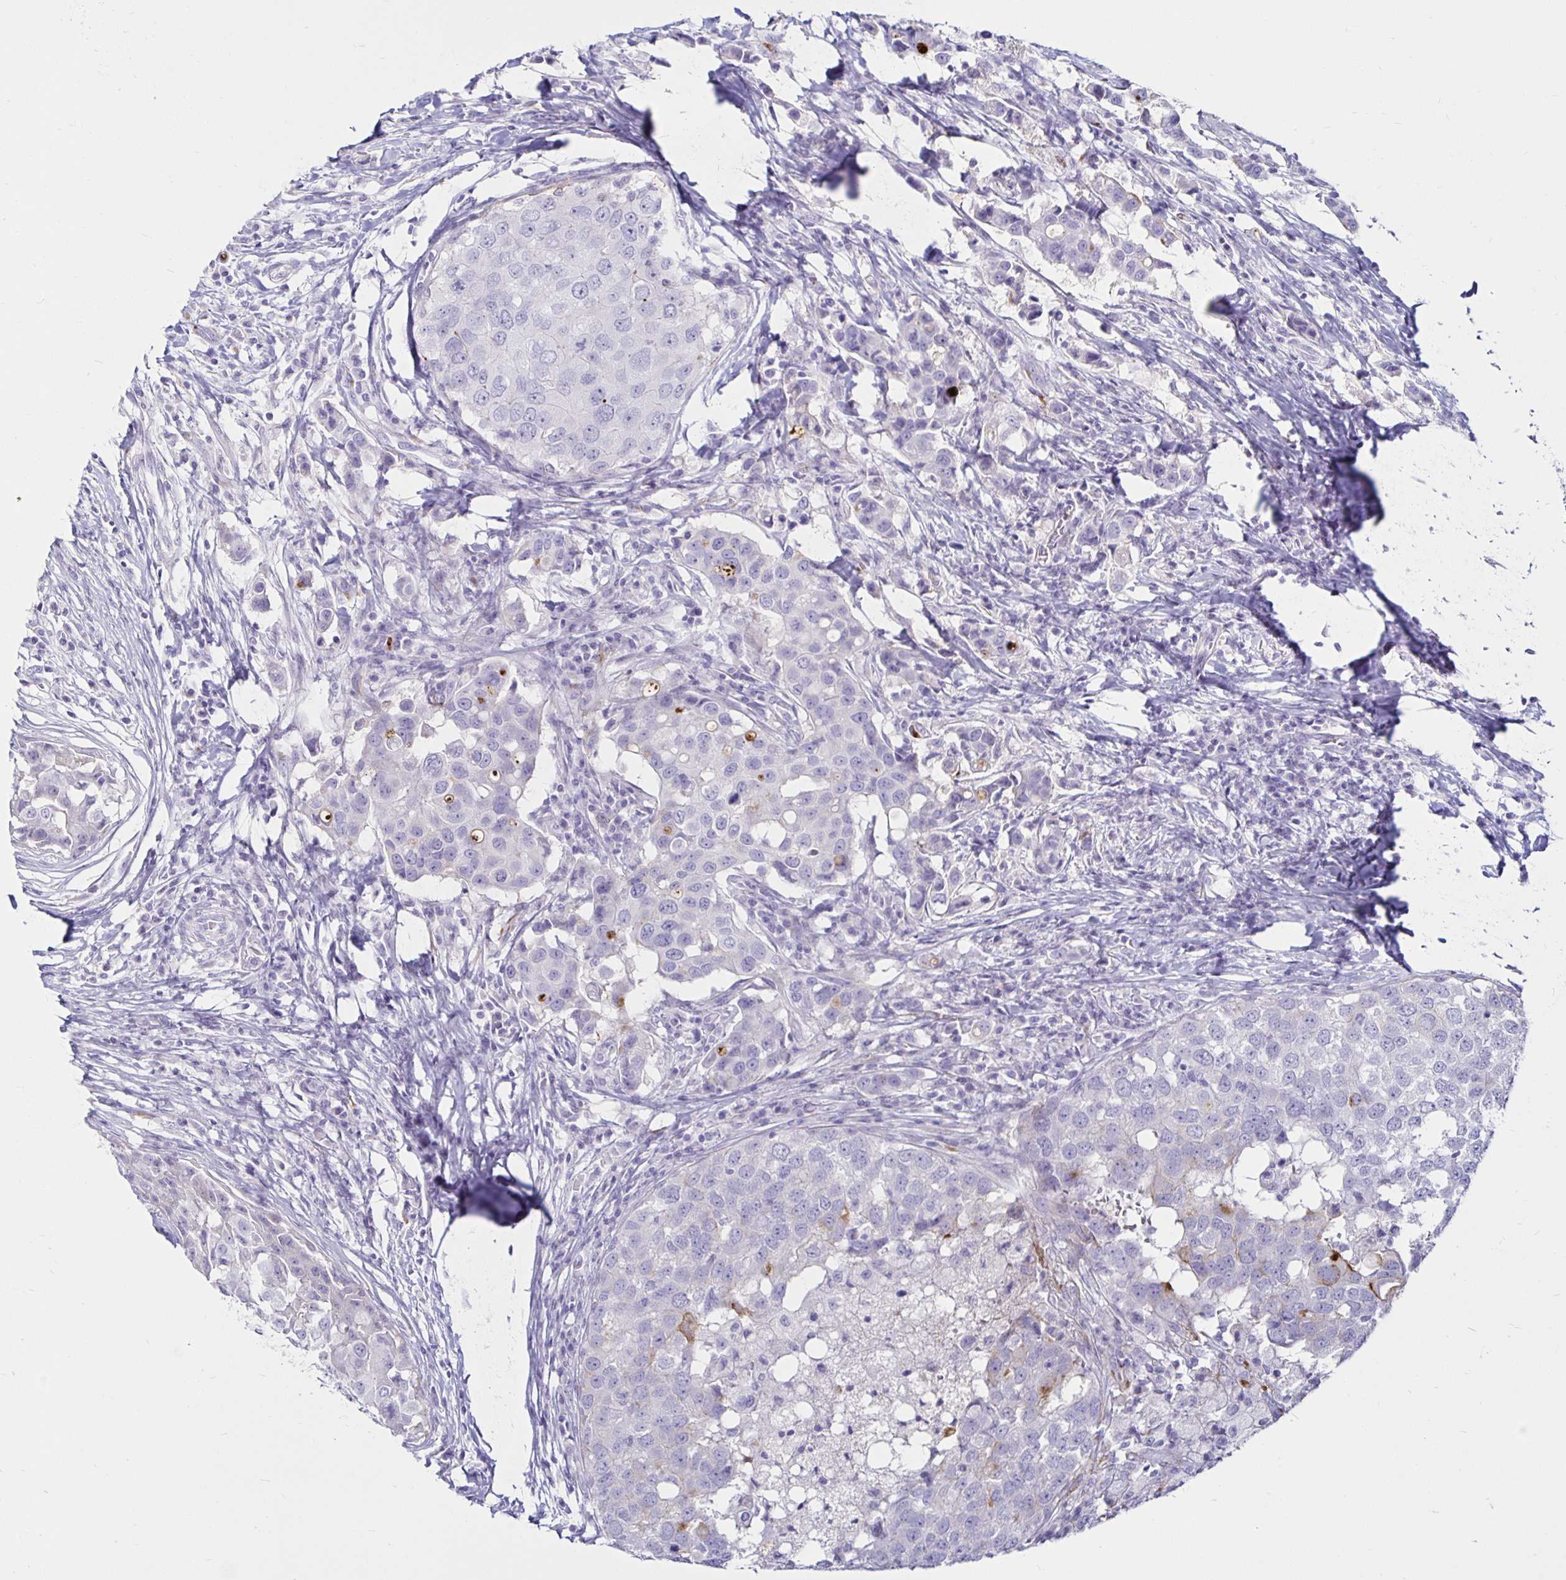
{"staining": {"intensity": "negative", "quantity": "none", "location": "none"}, "tissue": "breast cancer", "cell_type": "Tumor cells", "image_type": "cancer", "snomed": [{"axis": "morphology", "description": "Duct carcinoma"}, {"axis": "topography", "description": "Breast"}], "caption": "Immunohistochemical staining of human breast cancer (infiltrating ductal carcinoma) displays no significant staining in tumor cells. The staining is performed using DAB (3,3'-diaminobenzidine) brown chromogen with nuclei counter-stained in using hematoxylin.", "gene": "TIMP1", "patient": {"sex": "female", "age": 27}}